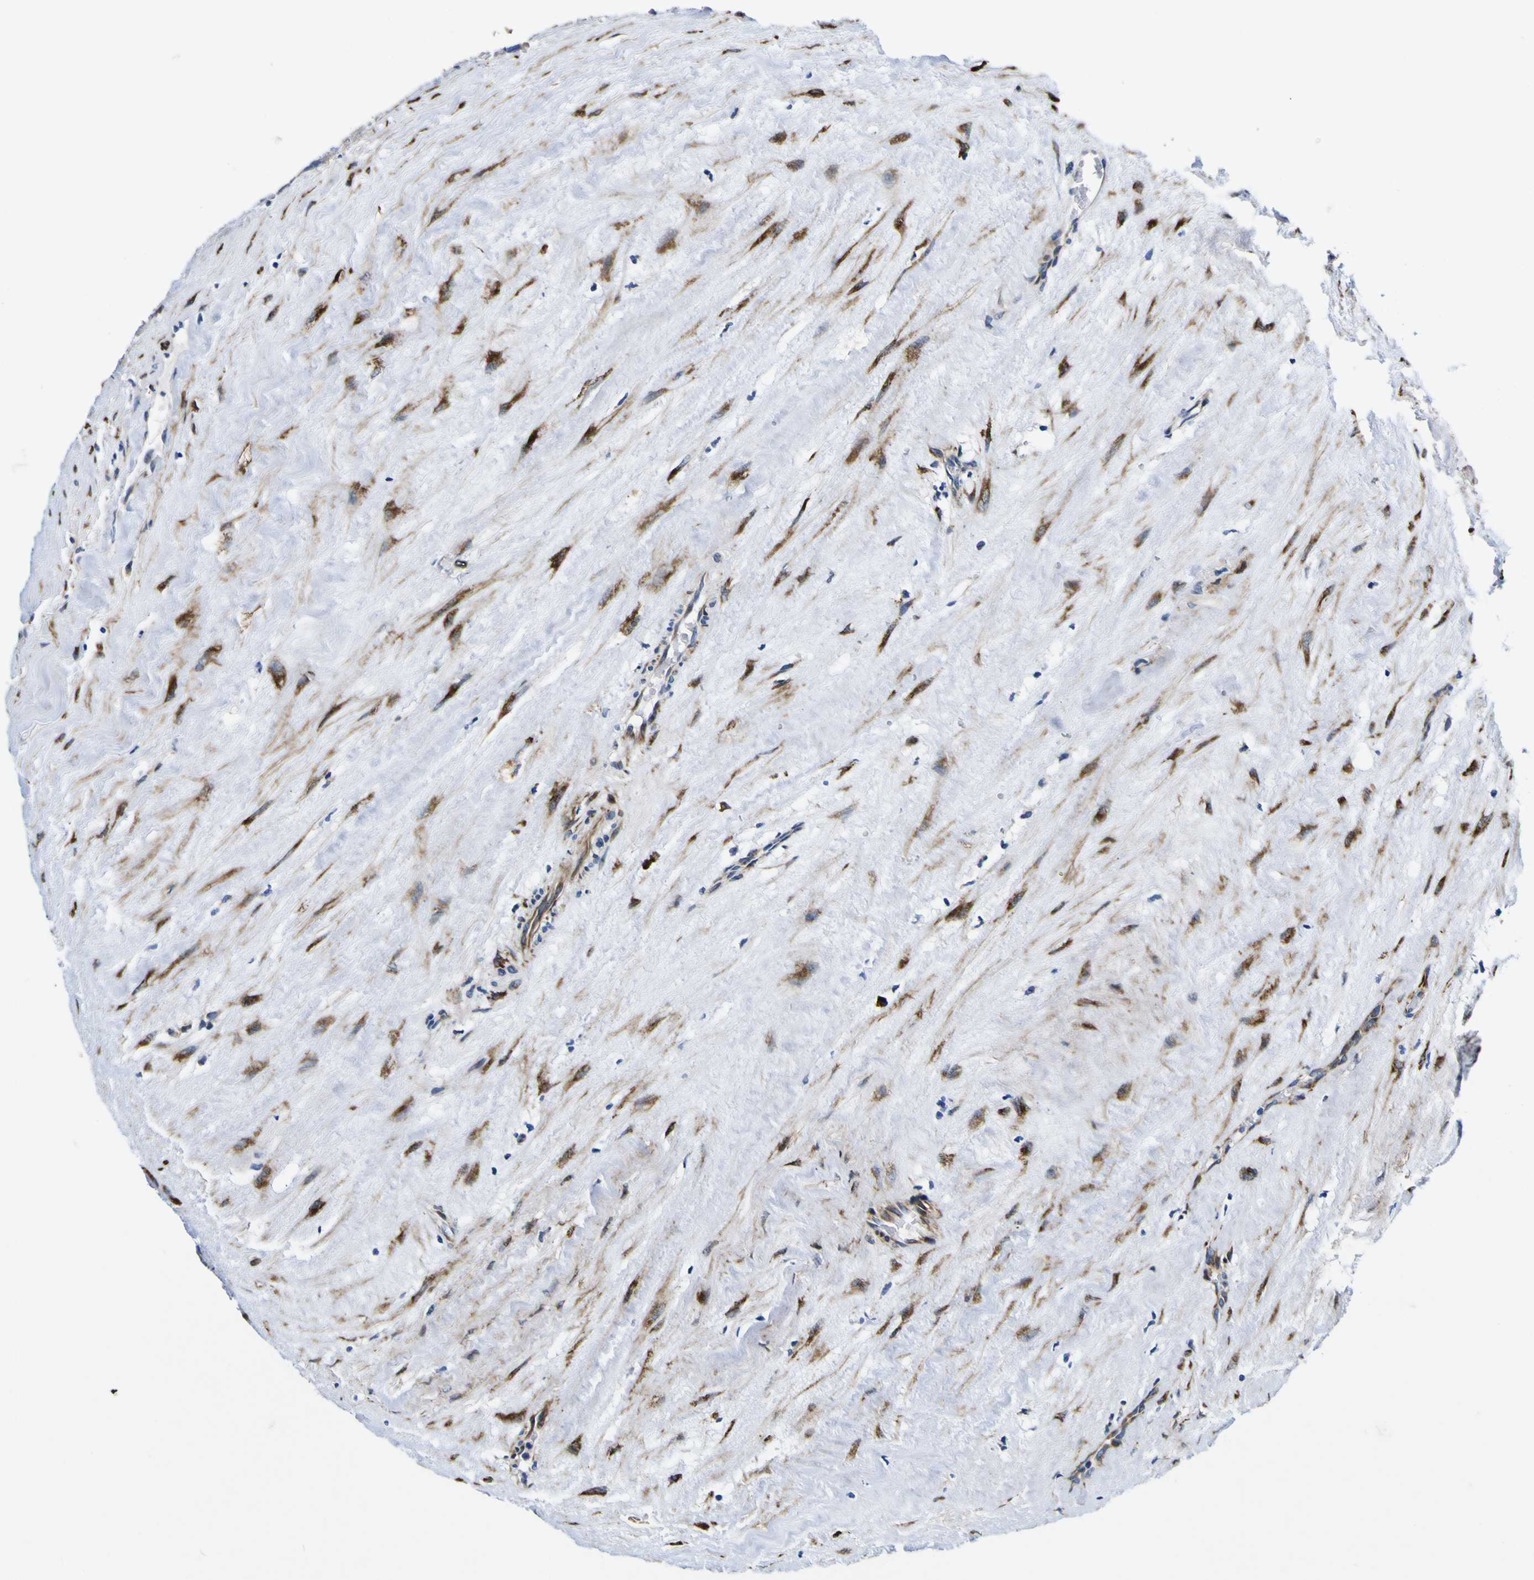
{"staining": {"intensity": "moderate", "quantity": "25%-75%", "location": "cytoplasmic/membranous"}, "tissue": "testis cancer", "cell_type": "Tumor cells", "image_type": "cancer", "snomed": [{"axis": "morphology", "description": "Seminoma, NOS"}, {"axis": "topography", "description": "Testis"}], "caption": "DAB (3,3'-diaminobenzidine) immunohistochemical staining of human testis seminoma exhibits moderate cytoplasmic/membranous protein expression in about 25%-75% of tumor cells. (DAB IHC with brightfield microscopy, high magnification).", "gene": "SCD", "patient": {"sex": "male", "age": 71}}